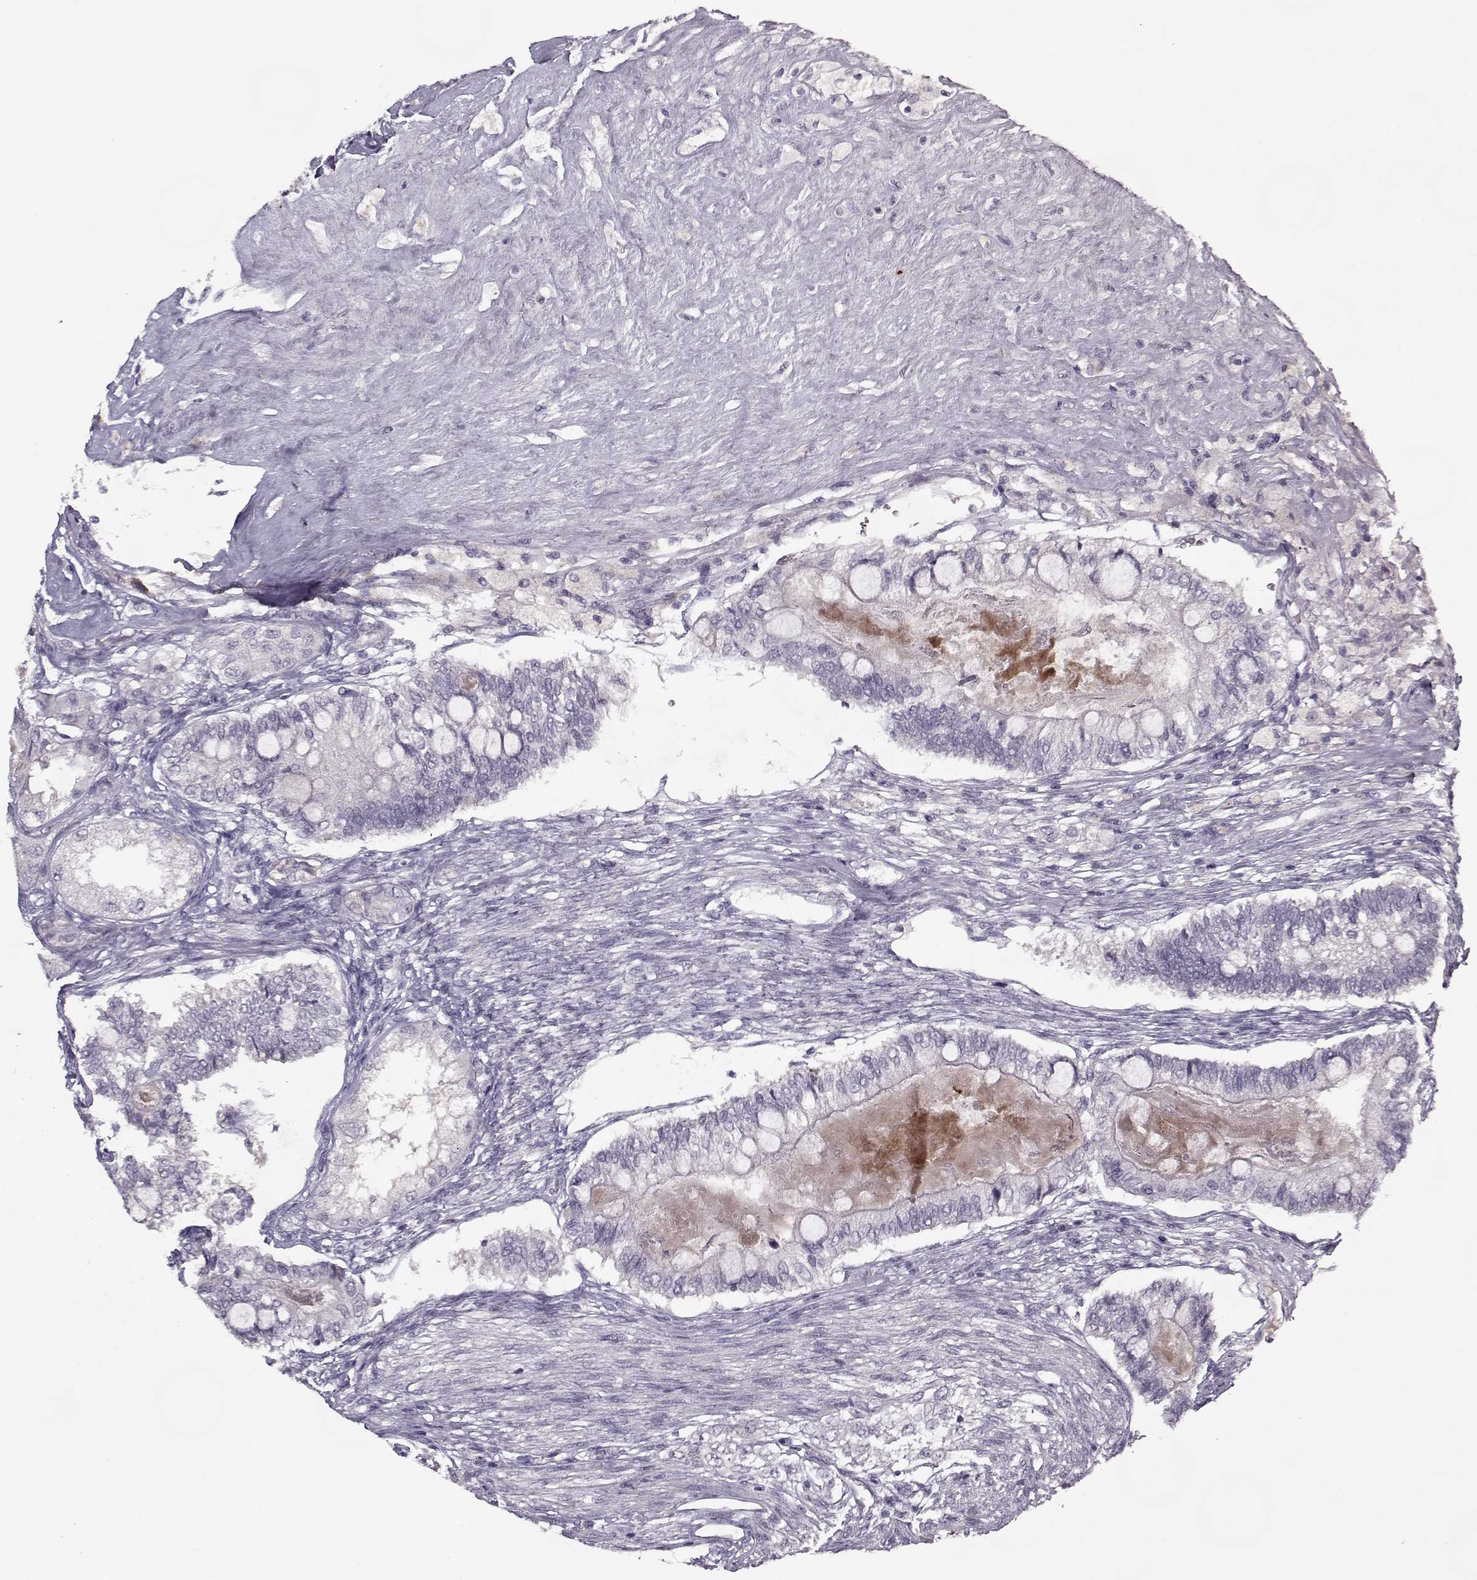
{"staining": {"intensity": "negative", "quantity": "none", "location": "none"}, "tissue": "testis cancer", "cell_type": "Tumor cells", "image_type": "cancer", "snomed": [{"axis": "morphology", "description": "Seminoma, NOS"}, {"axis": "morphology", "description": "Carcinoma, Embryonal, NOS"}, {"axis": "topography", "description": "Testis"}], "caption": "Protein analysis of testis cancer reveals no significant expression in tumor cells.", "gene": "KRT9", "patient": {"sex": "male", "age": 41}}